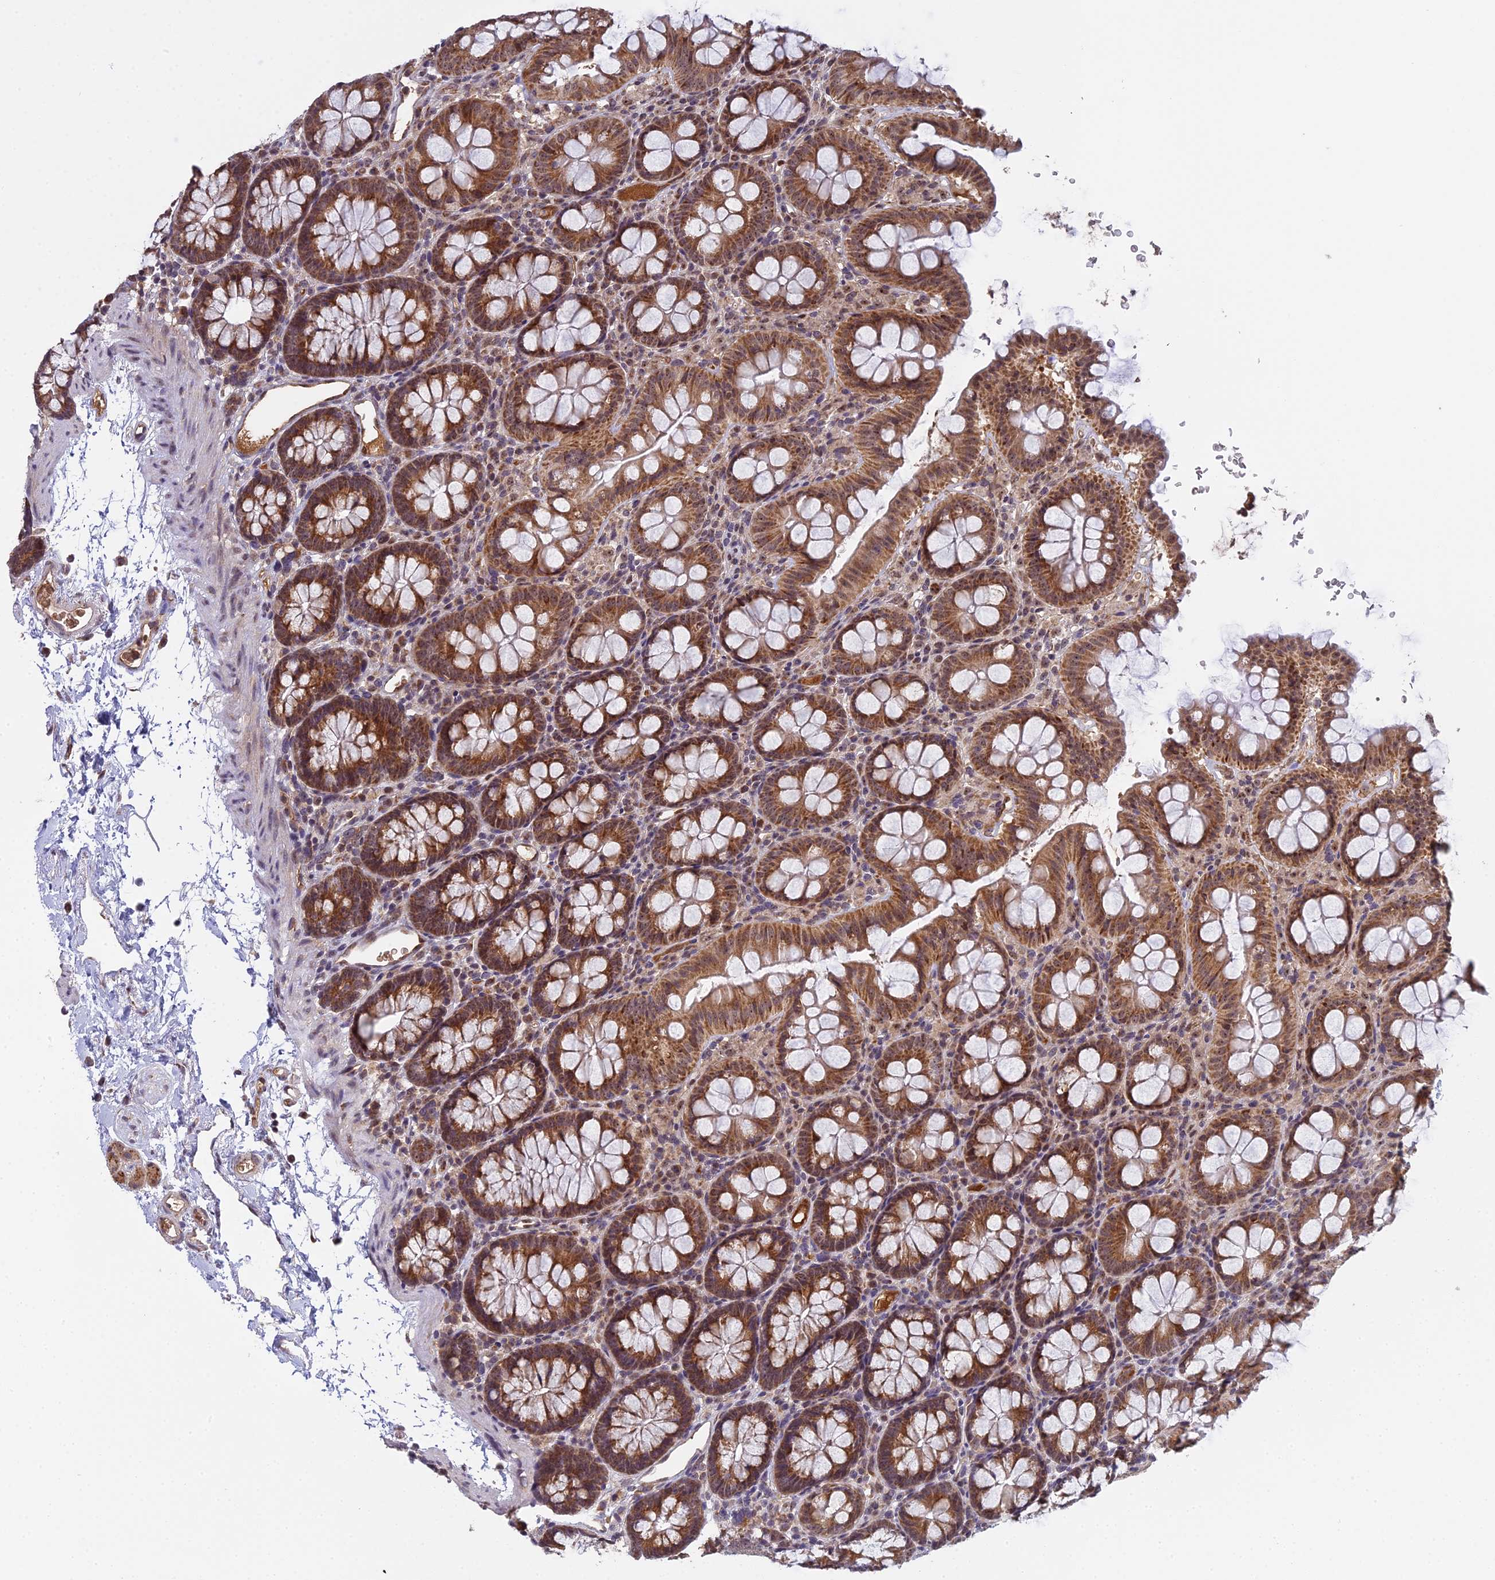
{"staining": {"intensity": "weak", "quantity": ">75%", "location": "cytoplasmic/membranous"}, "tissue": "colon", "cell_type": "Endothelial cells", "image_type": "normal", "snomed": [{"axis": "morphology", "description": "Normal tissue, NOS"}, {"axis": "topography", "description": "Colon"}], "caption": "Protein positivity by immunohistochemistry demonstrates weak cytoplasmic/membranous expression in about >75% of endothelial cells in normal colon. Nuclei are stained in blue.", "gene": "MEOX1", "patient": {"sex": "male", "age": 75}}